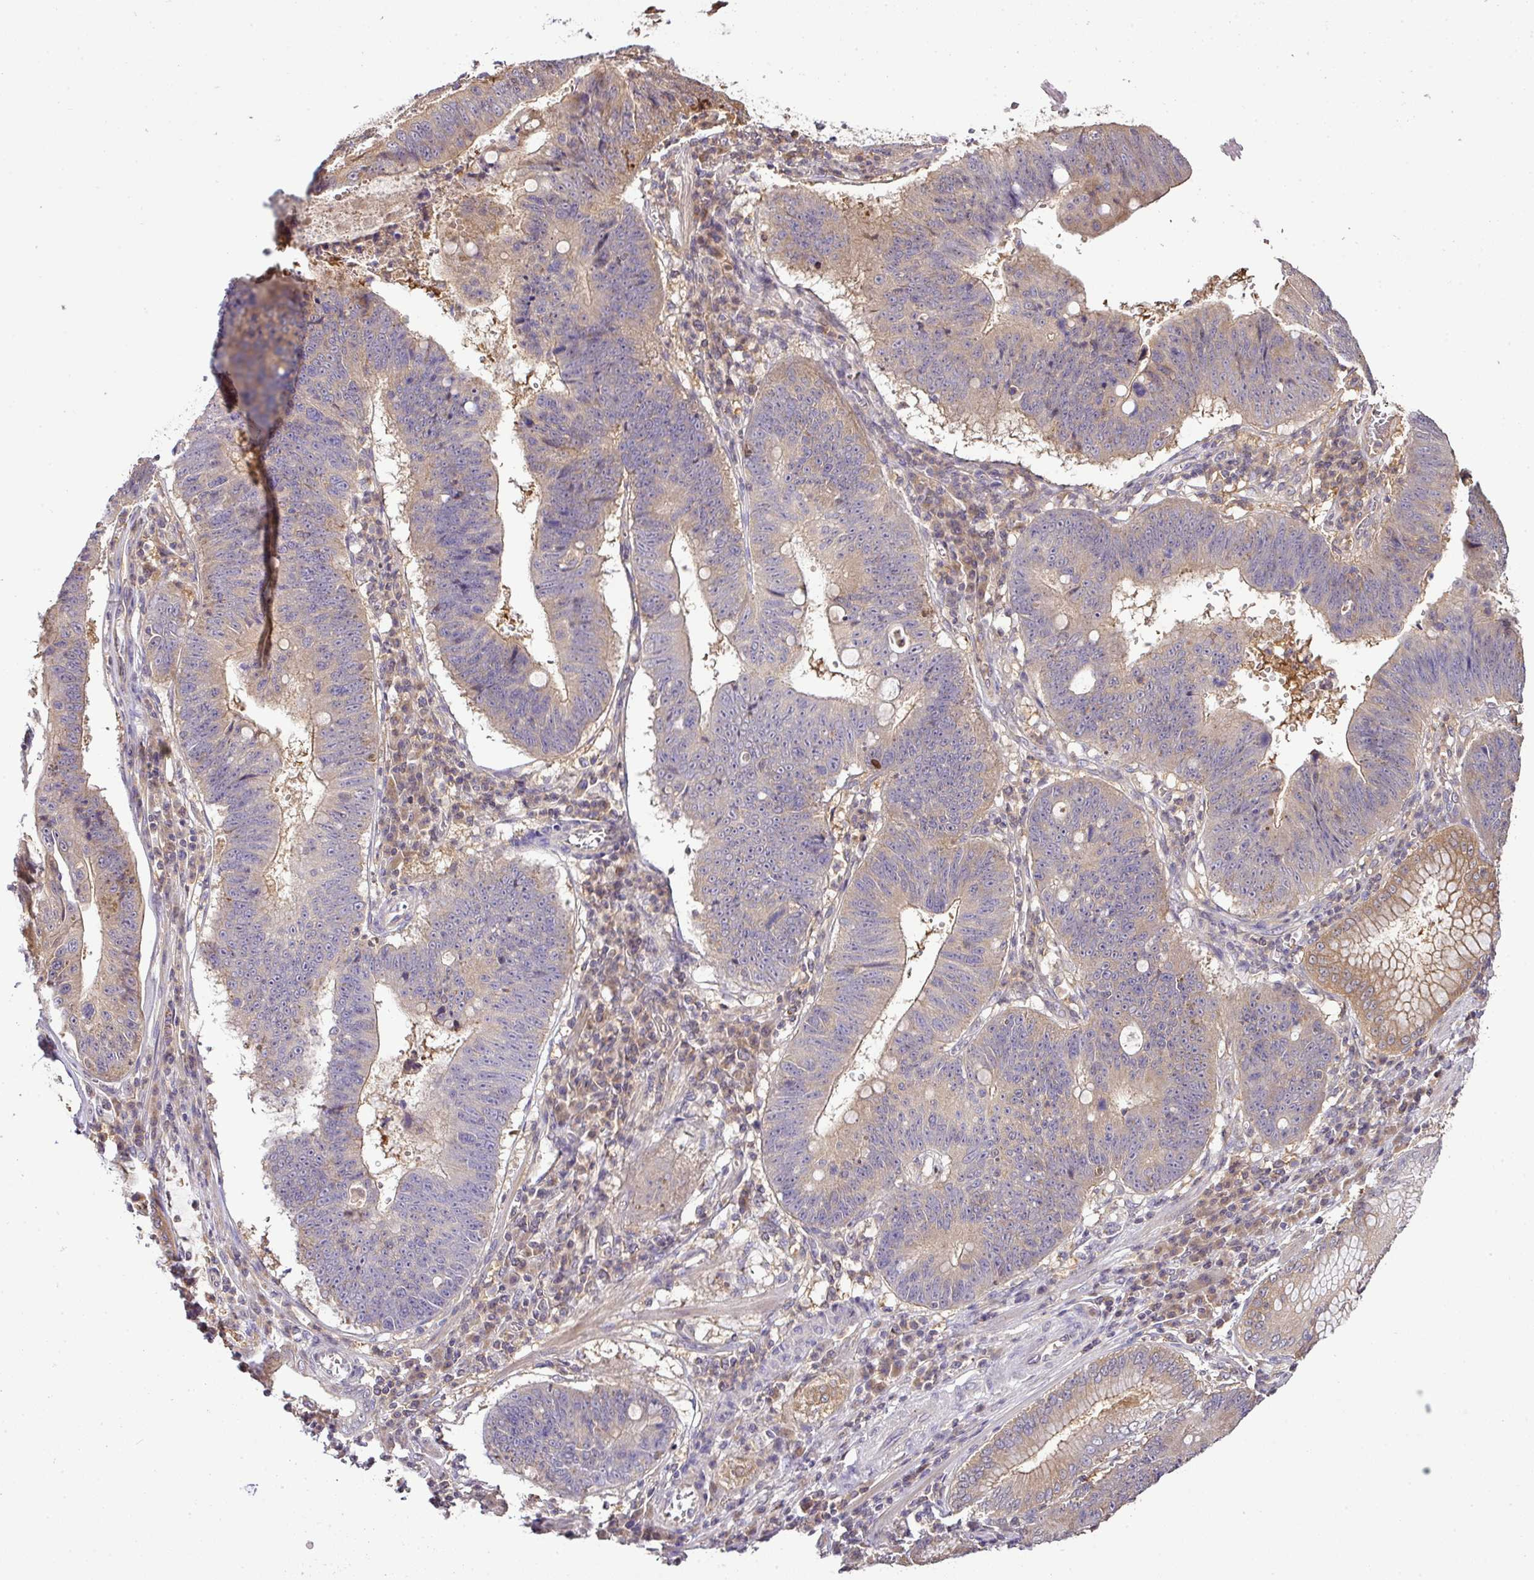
{"staining": {"intensity": "weak", "quantity": "25%-75%", "location": "cytoplasmic/membranous"}, "tissue": "stomach cancer", "cell_type": "Tumor cells", "image_type": "cancer", "snomed": [{"axis": "morphology", "description": "Adenocarcinoma, NOS"}, {"axis": "topography", "description": "Stomach"}], "caption": "The histopathology image shows immunohistochemical staining of stomach adenocarcinoma. There is weak cytoplasmic/membranous staining is present in about 25%-75% of tumor cells.", "gene": "TMEM107", "patient": {"sex": "male", "age": 59}}